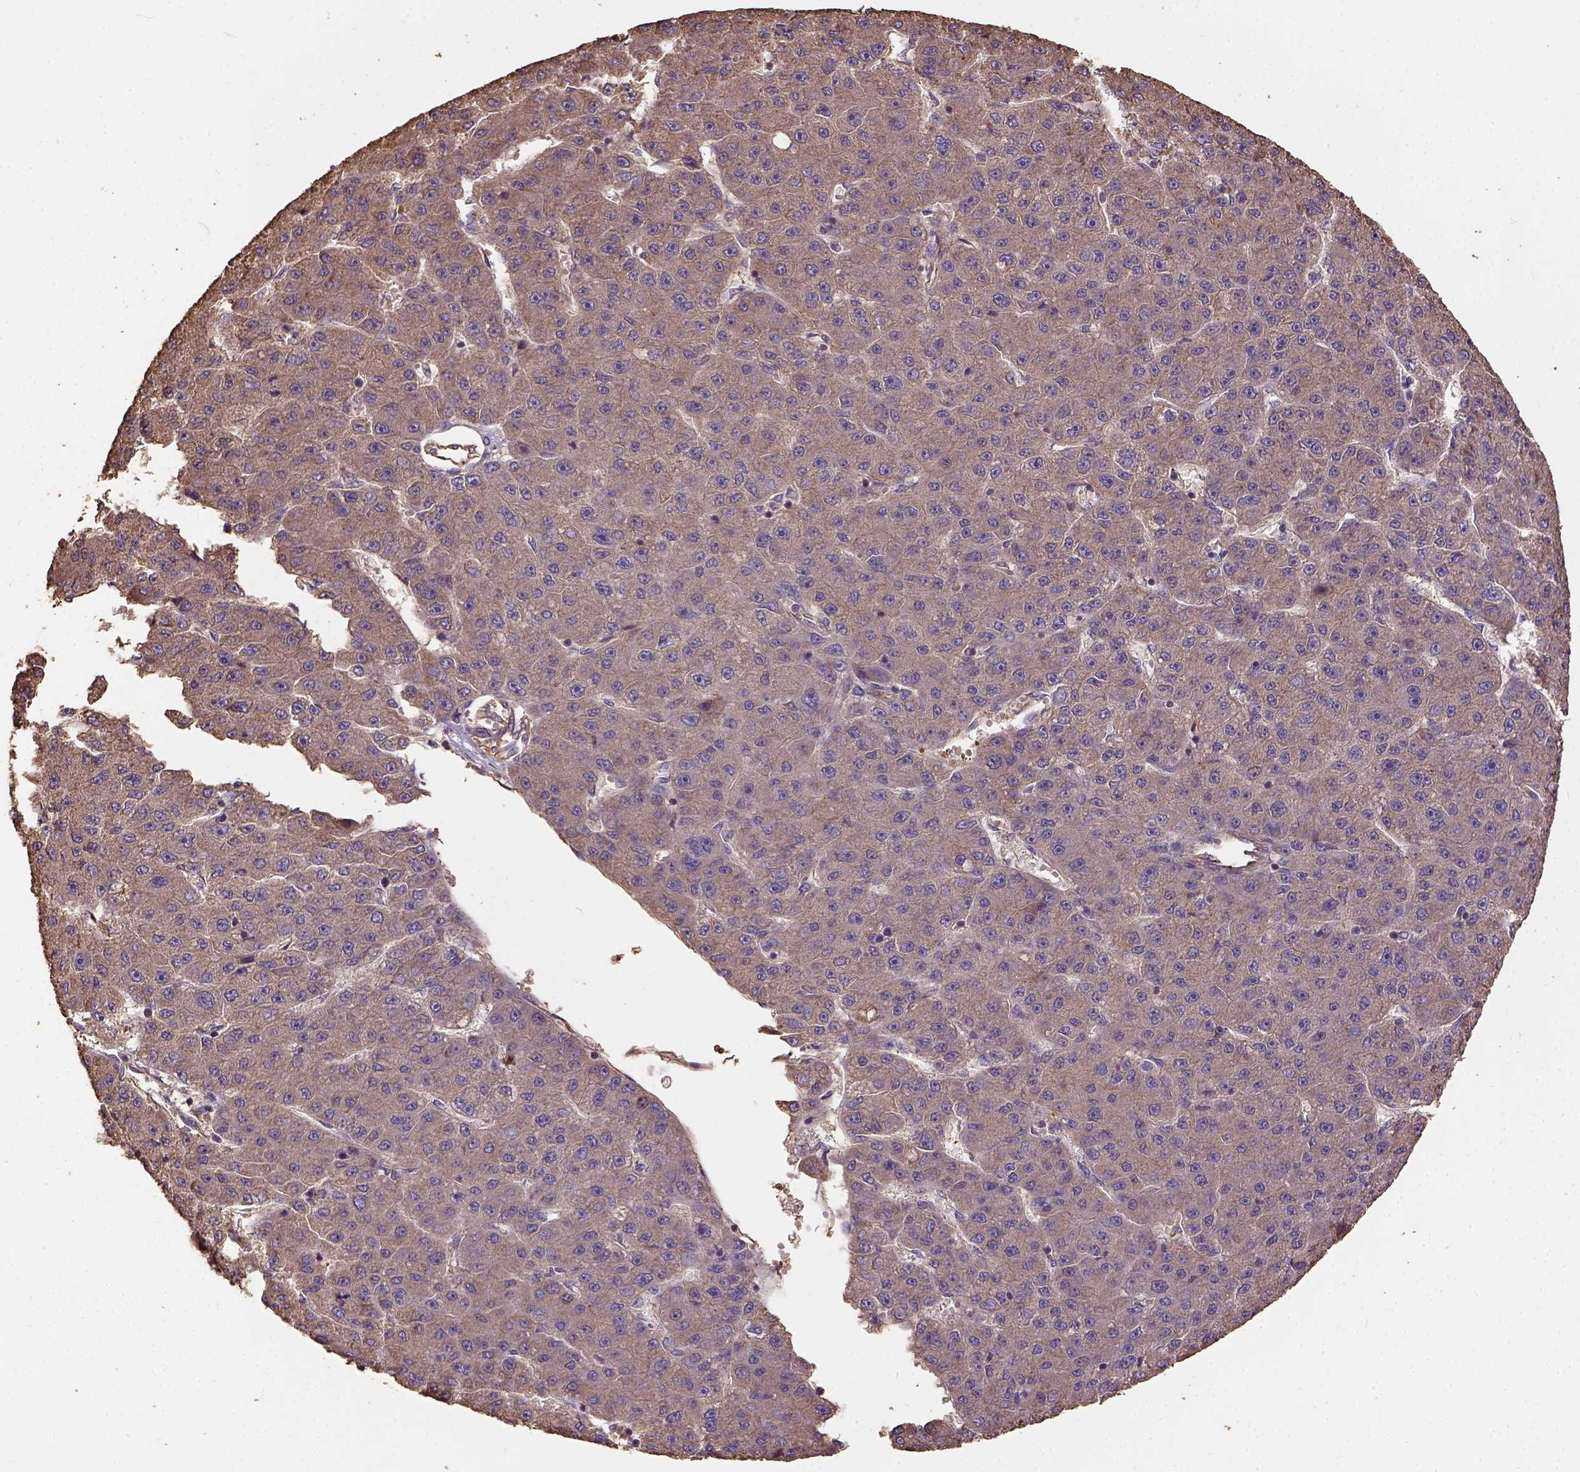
{"staining": {"intensity": "weak", "quantity": ">75%", "location": "cytoplasmic/membranous"}, "tissue": "liver cancer", "cell_type": "Tumor cells", "image_type": "cancer", "snomed": [{"axis": "morphology", "description": "Carcinoma, Hepatocellular, NOS"}, {"axis": "topography", "description": "Liver"}], "caption": "The photomicrograph exhibits immunohistochemical staining of liver cancer (hepatocellular carcinoma). There is weak cytoplasmic/membranous staining is appreciated in about >75% of tumor cells. (IHC, brightfield microscopy, high magnification).", "gene": "ATP1B3", "patient": {"sex": "male", "age": 67}}